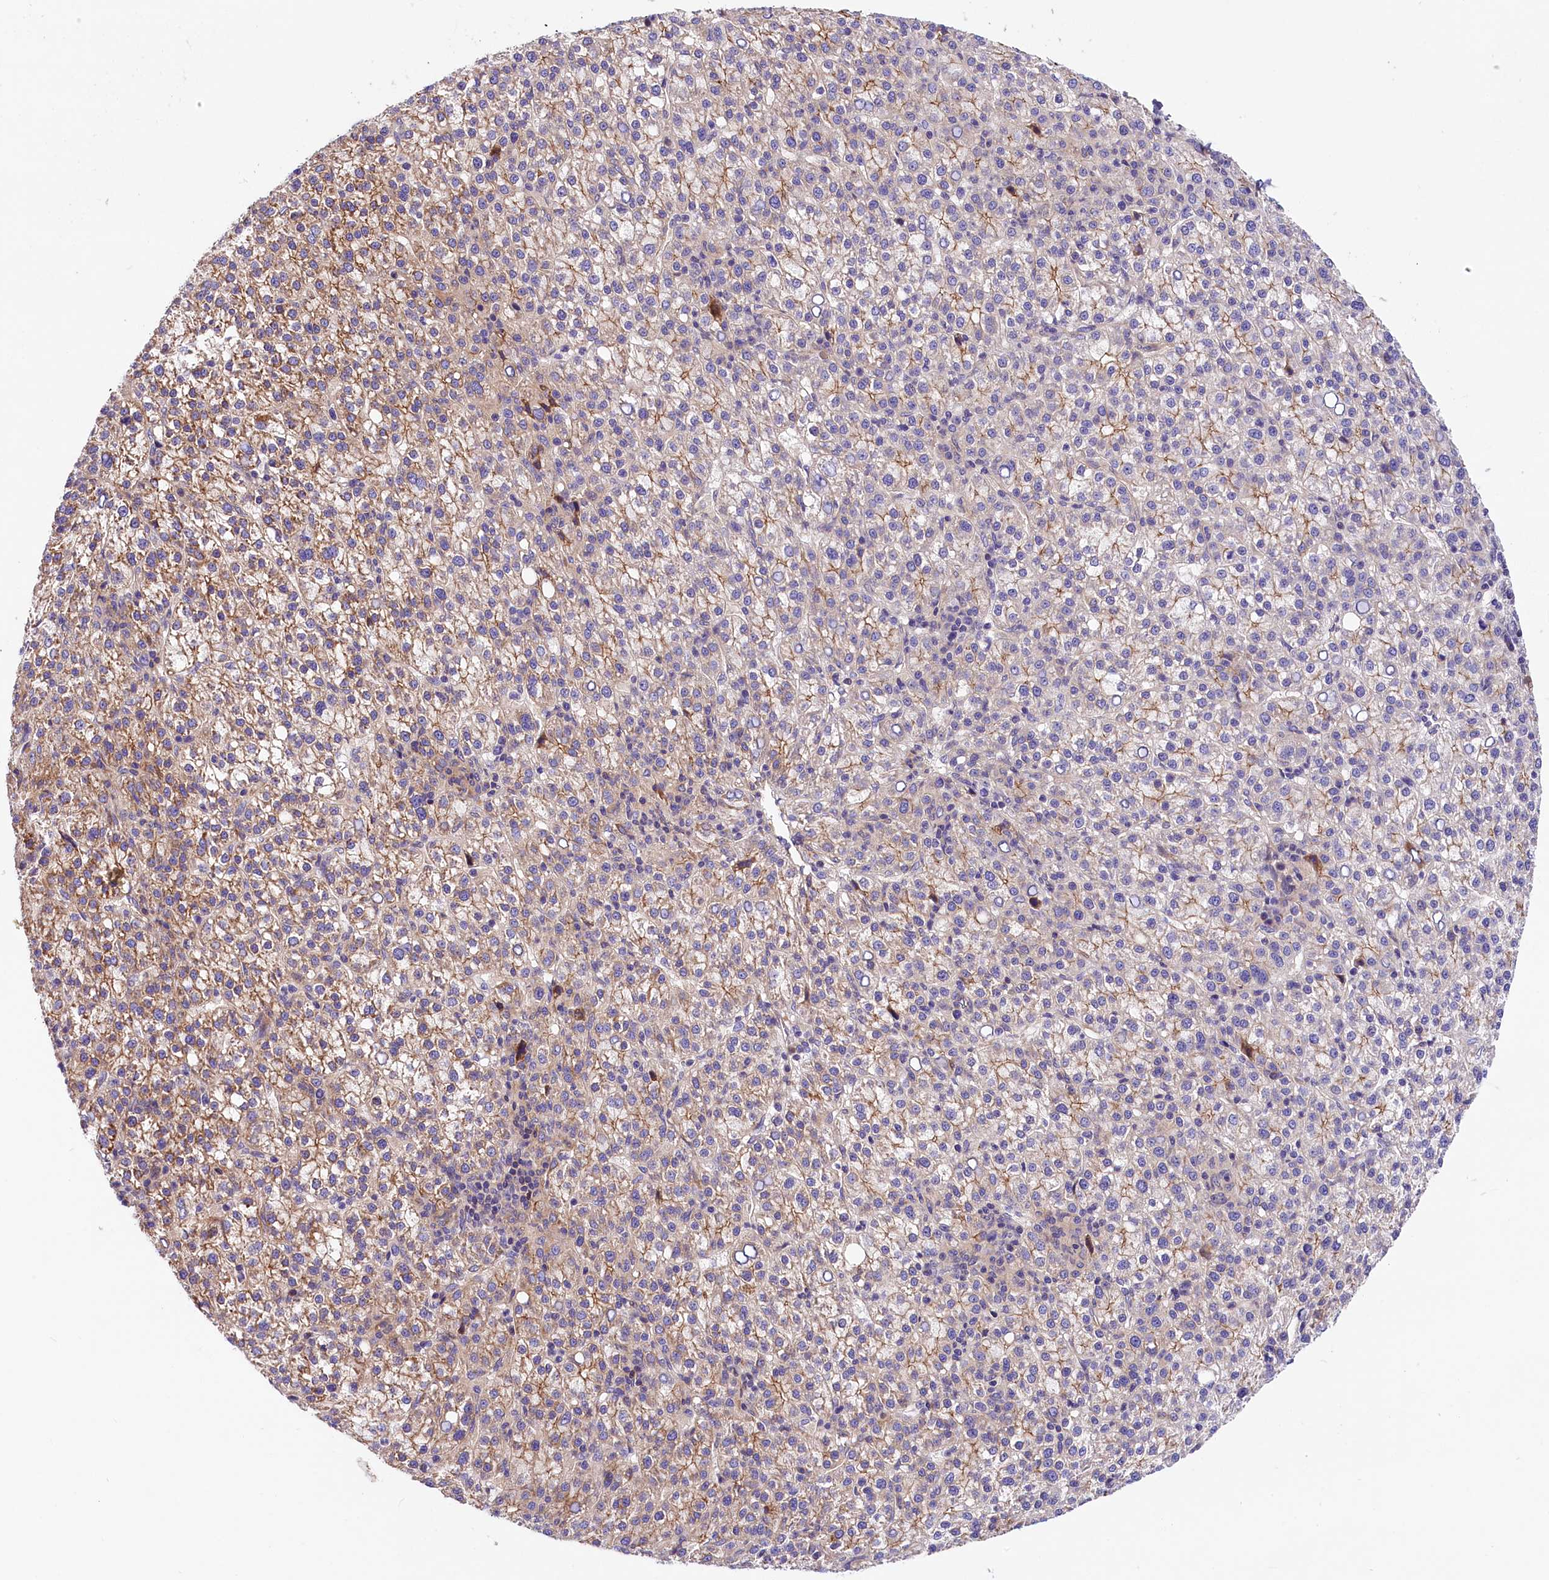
{"staining": {"intensity": "moderate", "quantity": "<25%", "location": "cytoplasmic/membranous"}, "tissue": "liver cancer", "cell_type": "Tumor cells", "image_type": "cancer", "snomed": [{"axis": "morphology", "description": "Carcinoma, Hepatocellular, NOS"}, {"axis": "topography", "description": "Liver"}], "caption": "This is an image of immunohistochemistry staining of liver cancer, which shows moderate positivity in the cytoplasmic/membranous of tumor cells.", "gene": "ARMC6", "patient": {"sex": "female", "age": 58}}